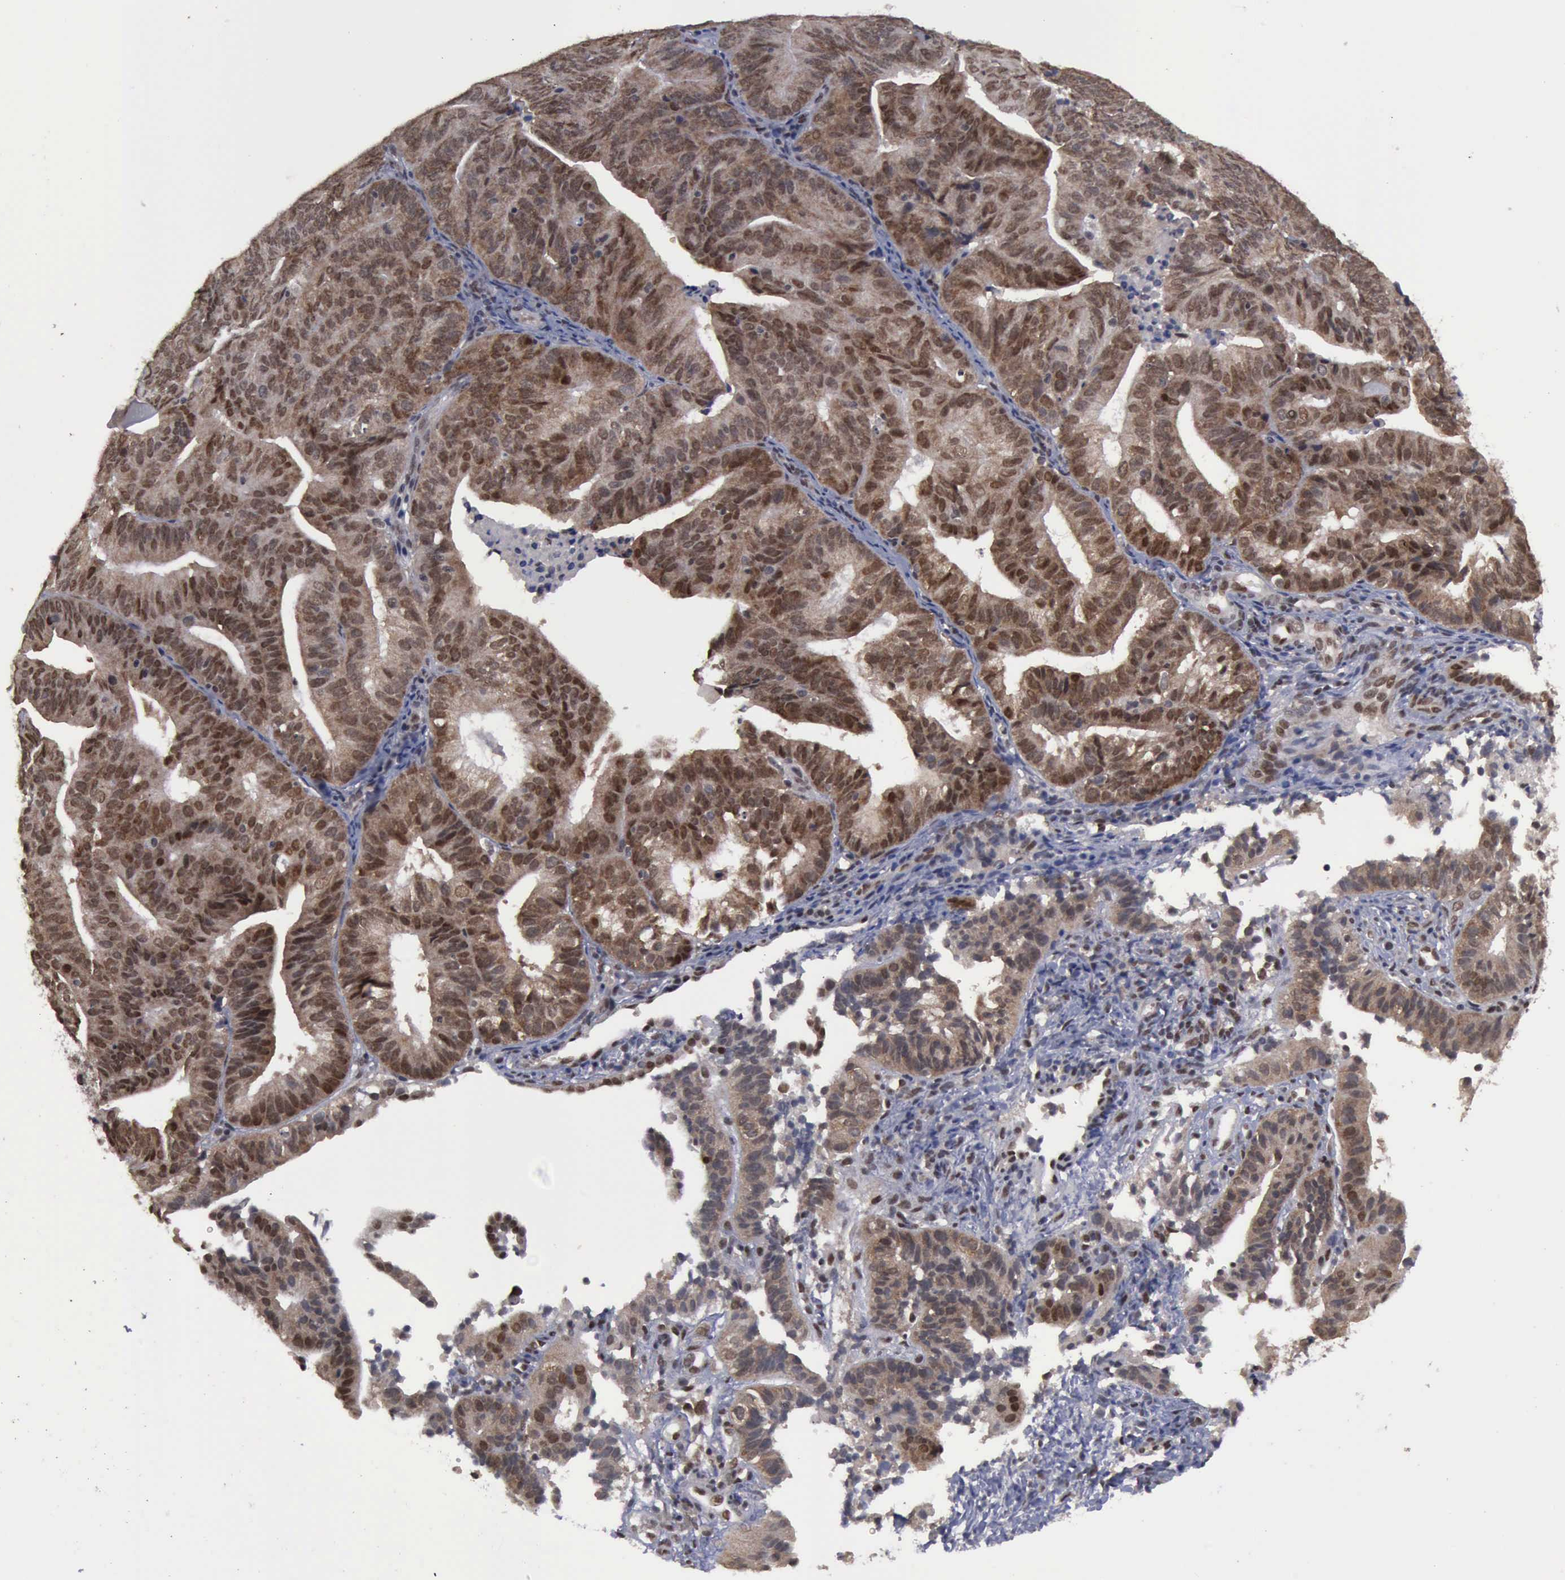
{"staining": {"intensity": "moderate", "quantity": ">75%", "location": "cytoplasmic/membranous,nuclear"}, "tissue": "cervical cancer", "cell_type": "Tumor cells", "image_type": "cancer", "snomed": [{"axis": "morphology", "description": "Adenocarcinoma, NOS"}, {"axis": "topography", "description": "Cervix"}], "caption": "Cervical cancer (adenocarcinoma) stained with DAB immunohistochemistry (IHC) shows medium levels of moderate cytoplasmic/membranous and nuclear positivity in about >75% of tumor cells.", "gene": "RTCB", "patient": {"sex": "female", "age": 60}}